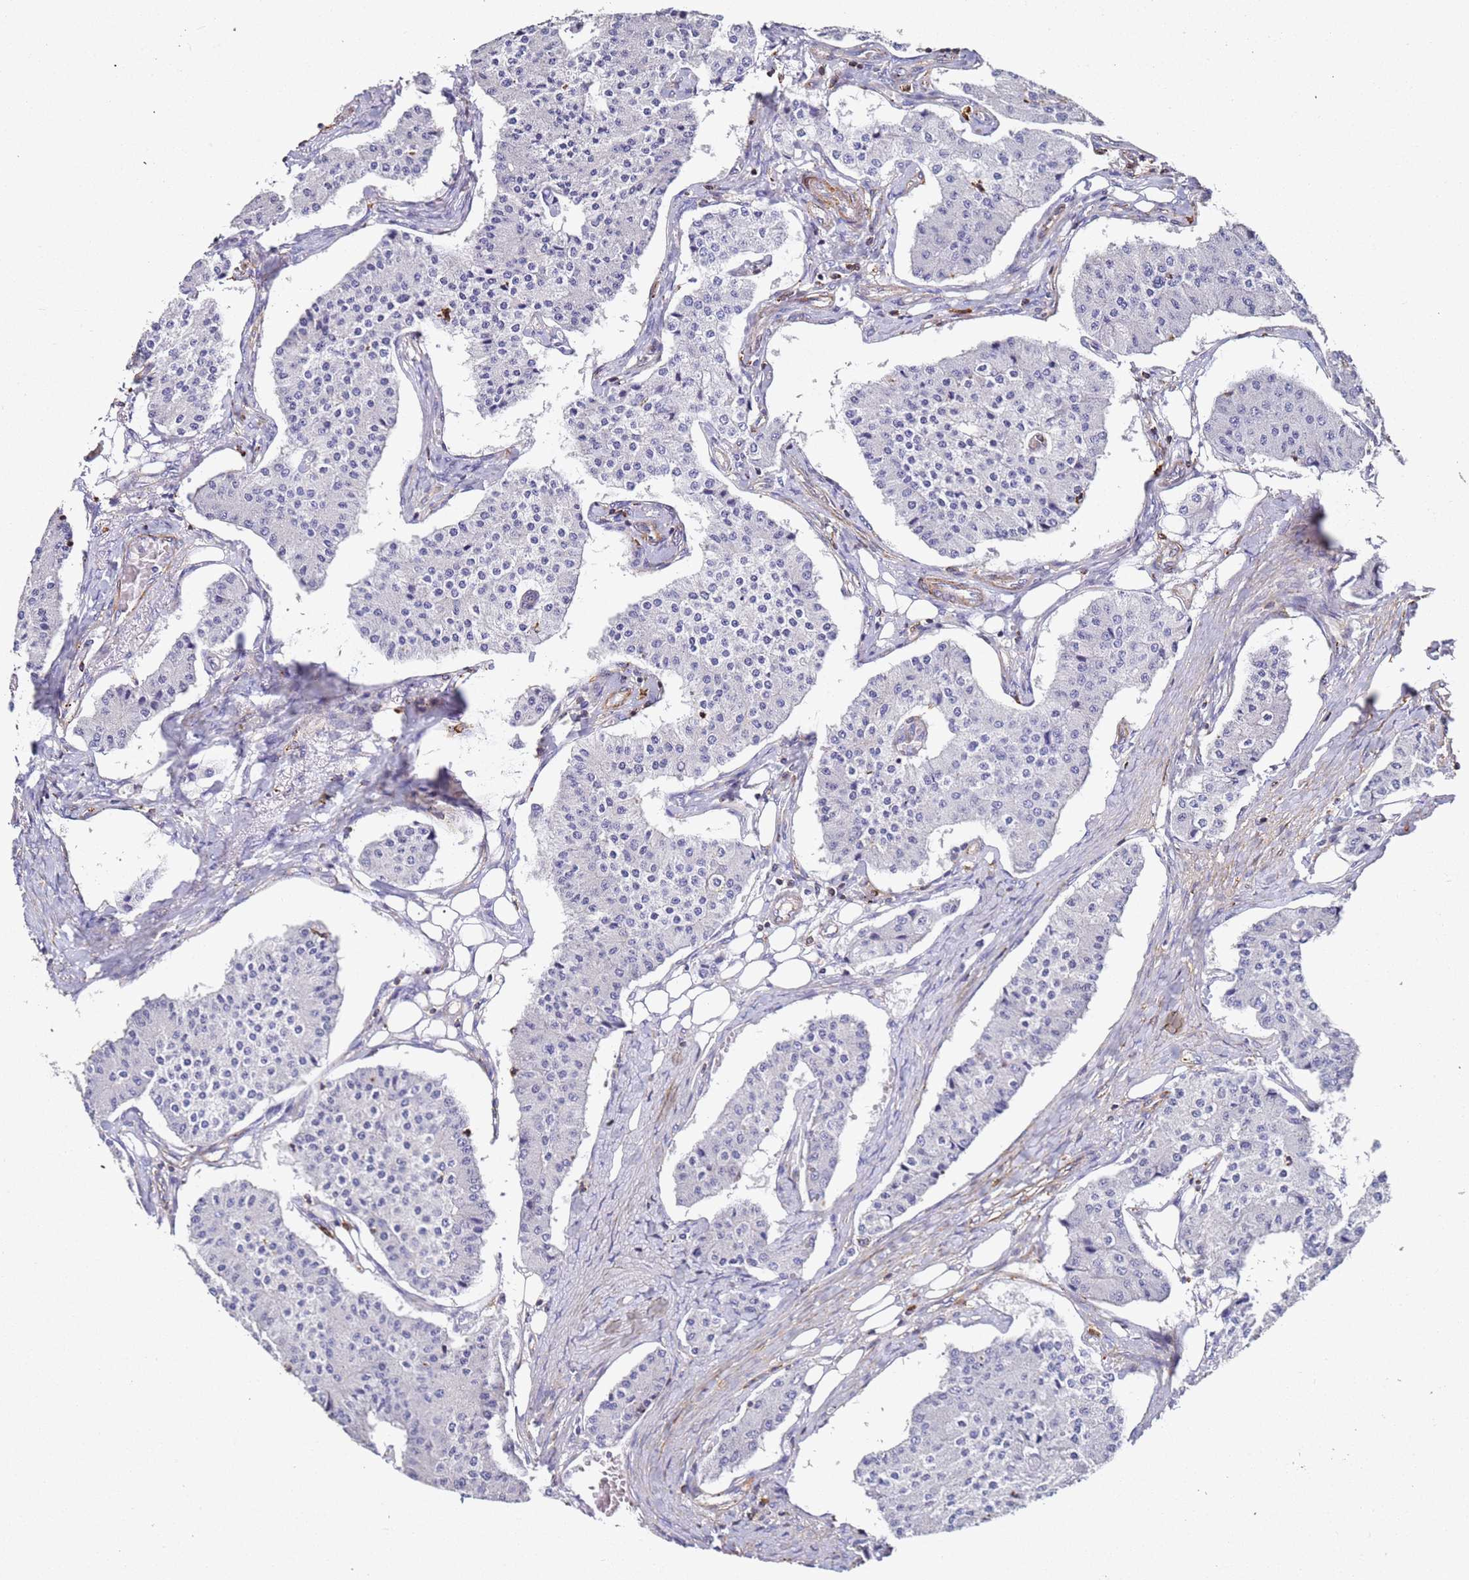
{"staining": {"intensity": "negative", "quantity": "none", "location": "none"}, "tissue": "carcinoid", "cell_type": "Tumor cells", "image_type": "cancer", "snomed": [{"axis": "morphology", "description": "Carcinoid, malignant, NOS"}, {"axis": "topography", "description": "Colon"}], "caption": "An image of human carcinoid is negative for staining in tumor cells. The staining was performed using DAB (3,3'-diaminobenzidine) to visualize the protein expression in brown, while the nuclei were stained in blue with hematoxylin (Magnification: 20x).", "gene": "ZNF671", "patient": {"sex": "female", "age": 52}}